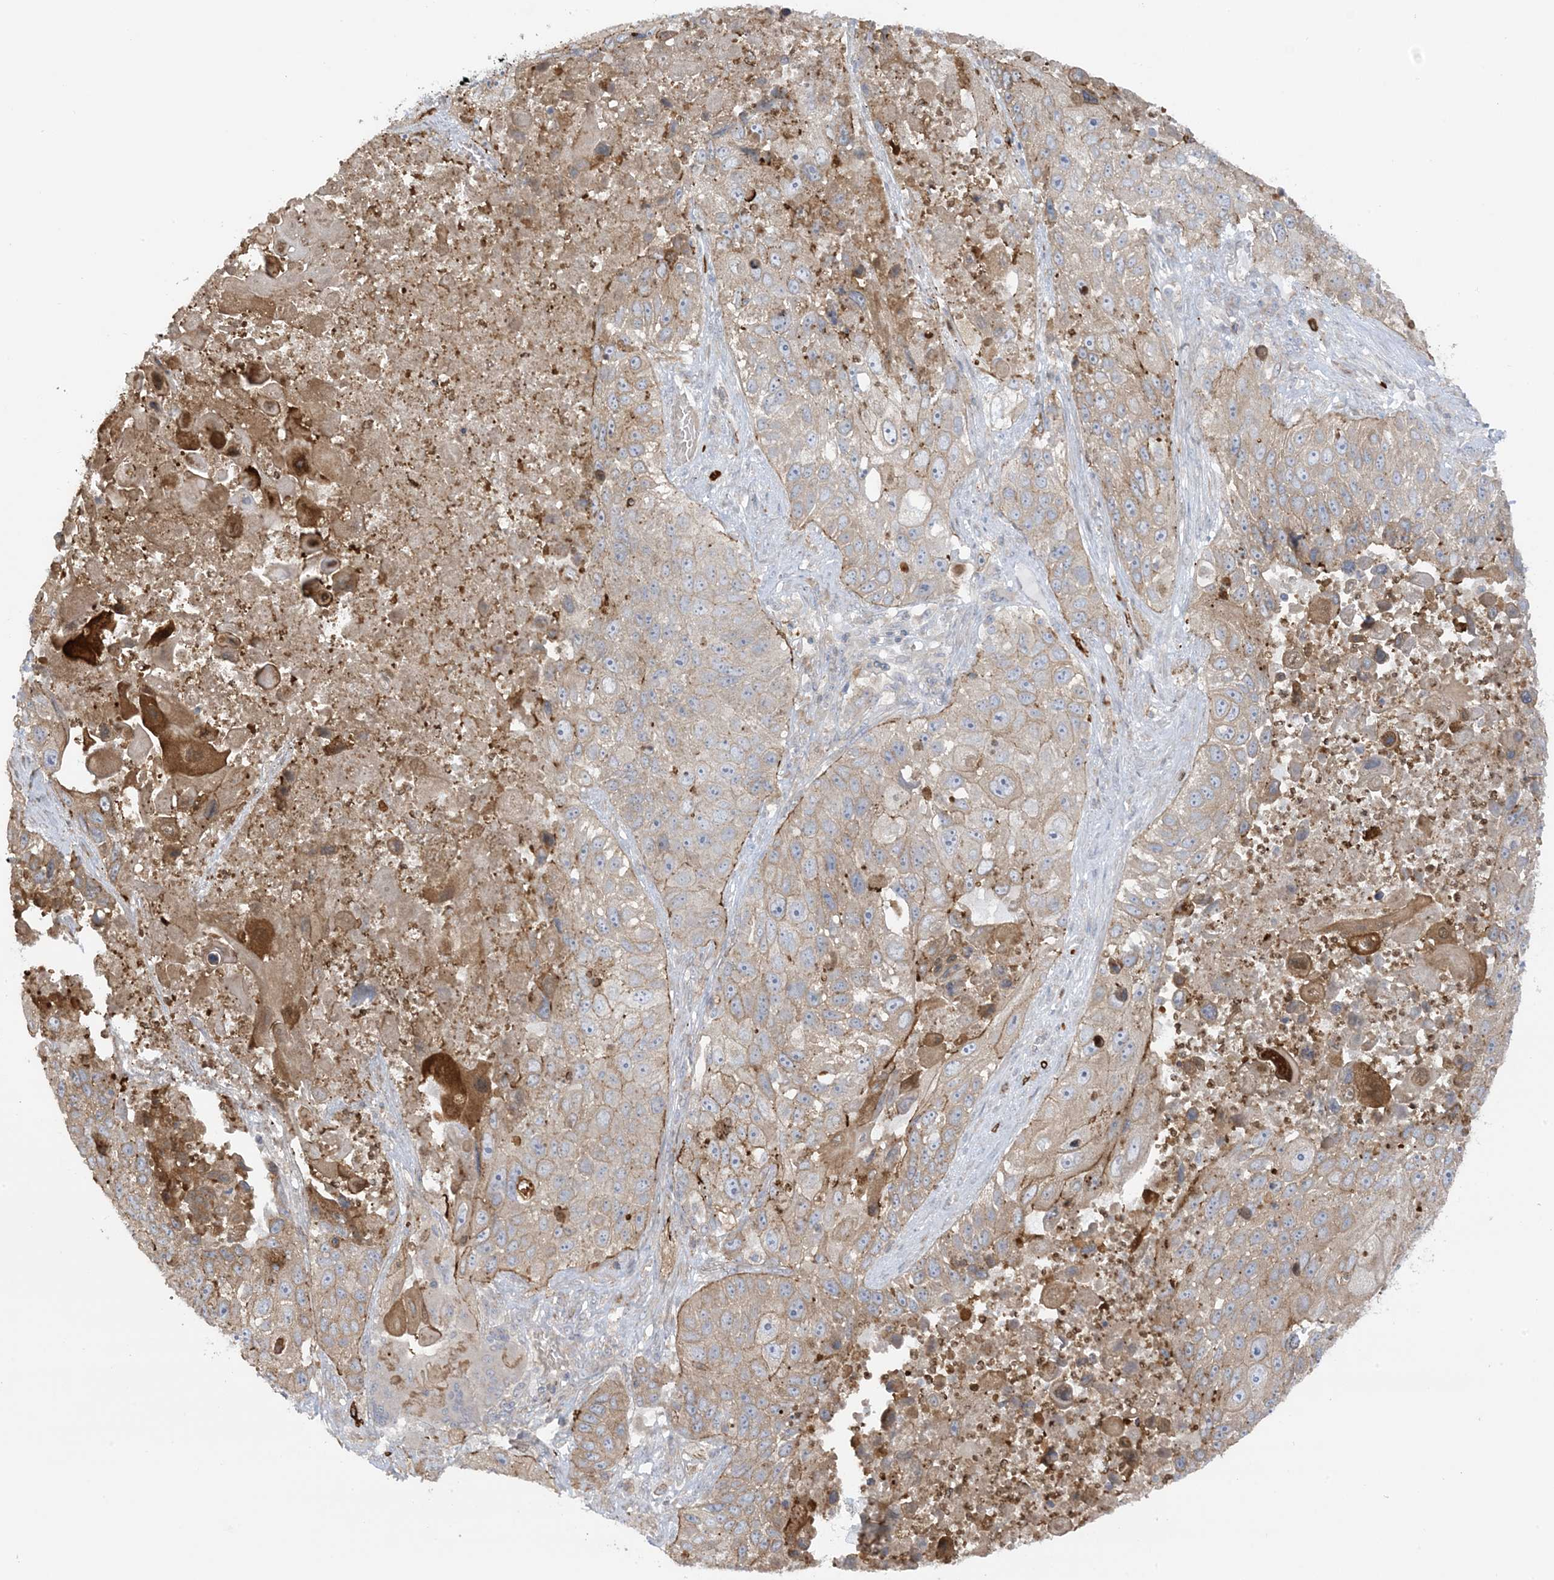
{"staining": {"intensity": "moderate", "quantity": "25%-75%", "location": "cytoplasmic/membranous"}, "tissue": "lung cancer", "cell_type": "Tumor cells", "image_type": "cancer", "snomed": [{"axis": "morphology", "description": "Squamous cell carcinoma, NOS"}, {"axis": "topography", "description": "Lung"}], "caption": "A photomicrograph of lung squamous cell carcinoma stained for a protein exhibits moderate cytoplasmic/membranous brown staining in tumor cells. Nuclei are stained in blue.", "gene": "ICMT", "patient": {"sex": "male", "age": 61}}